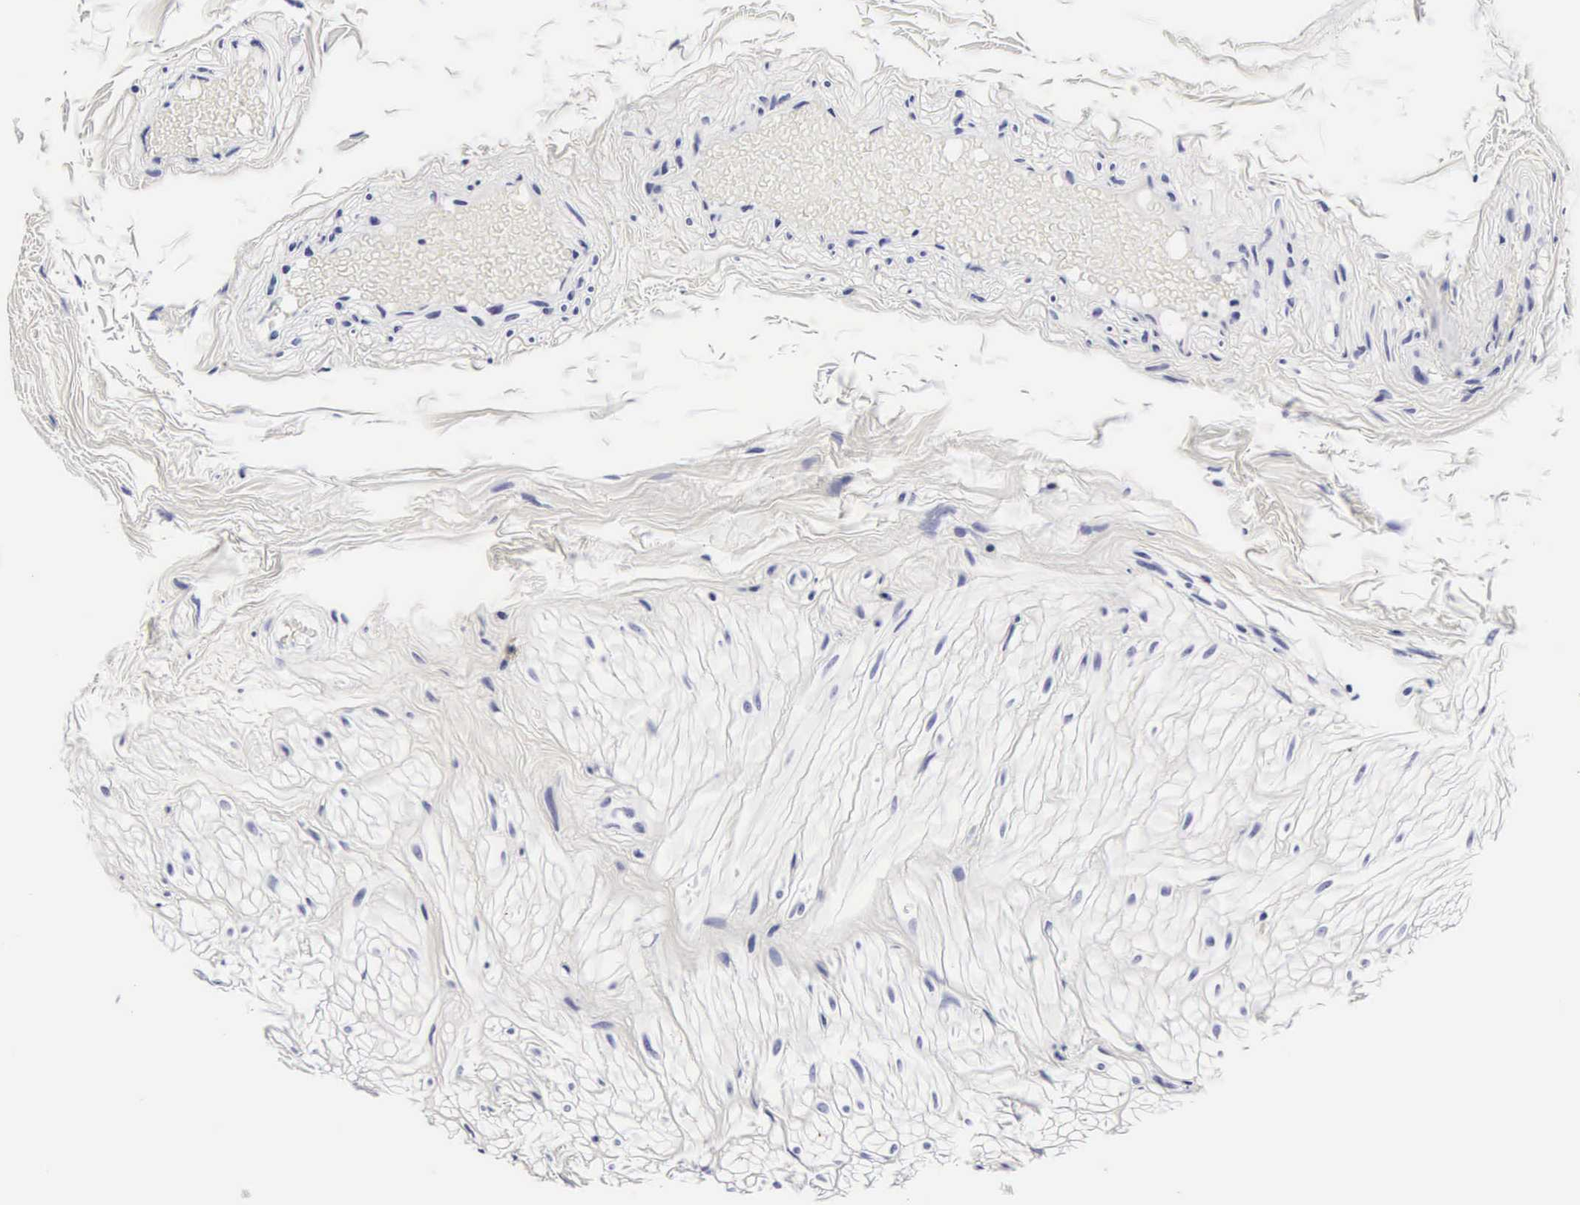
{"staining": {"intensity": "negative", "quantity": "none", "location": "none"}, "tissue": "epididymis", "cell_type": "Glandular cells", "image_type": "normal", "snomed": [{"axis": "morphology", "description": "Normal tissue, NOS"}, {"axis": "topography", "description": "Epididymis"}], "caption": "Epididymis stained for a protein using IHC displays no expression glandular cells.", "gene": "RNASE6", "patient": {"sex": "male", "age": 52}}